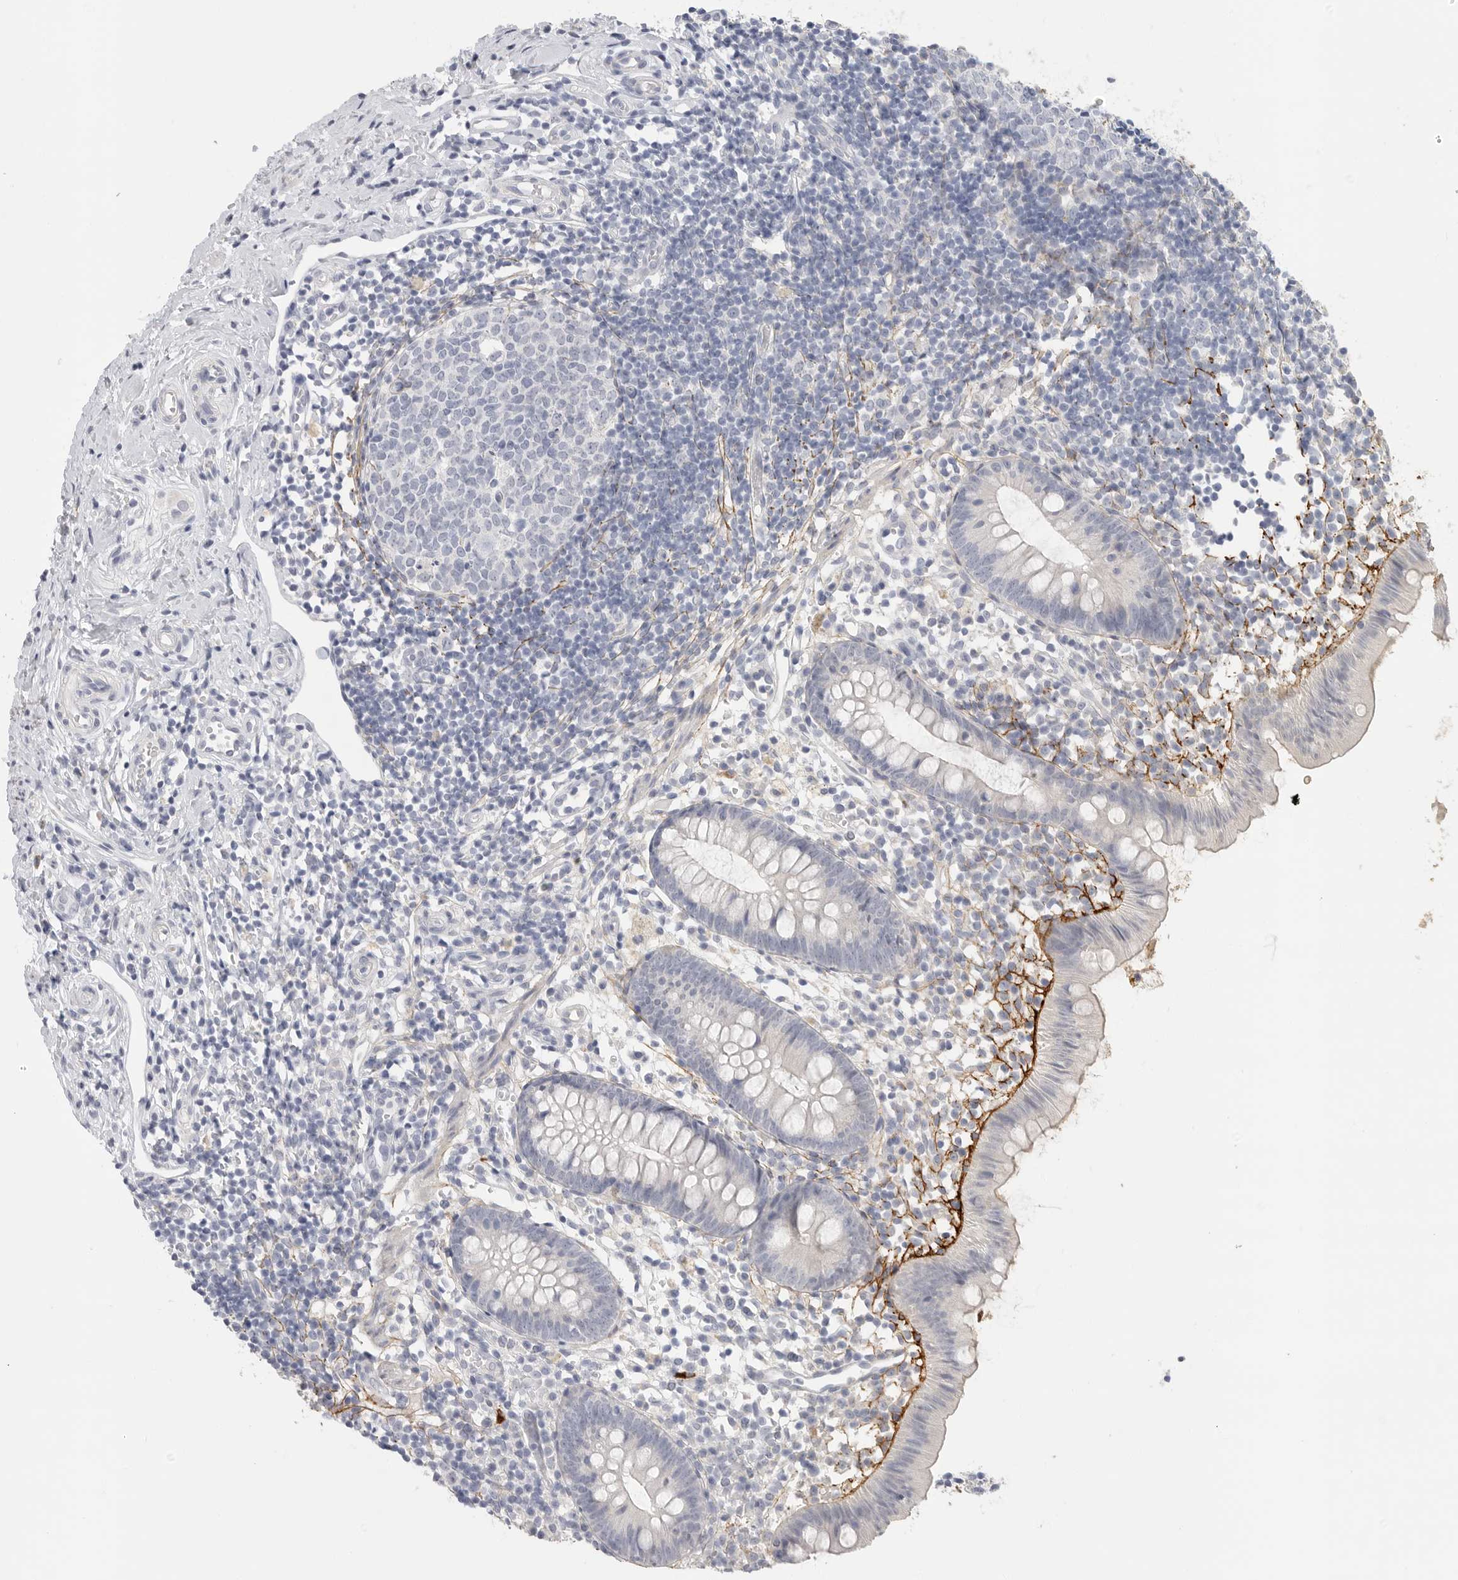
{"staining": {"intensity": "negative", "quantity": "none", "location": "none"}, "tissue": "appendix", "cell_type": "Glandular cells", "image_type": "normal", "snomed": [{"axis": "morphology", "description": "Normal tissue, NOS"}, {"axis": "topography", "description": "Appendix"}], "caption": "Immunohistochemistry (IHC) image of benign appendix: appendix stained with DAB displays no significant protein staining in glandular cells. The staining is performed using DAB (3,3'-diaminobenzidine) brown chromogen with nuclei counter-stained in using hematoxylin.", "gene": "FBN2", "patient": {"sex": "female", "age": 20}}